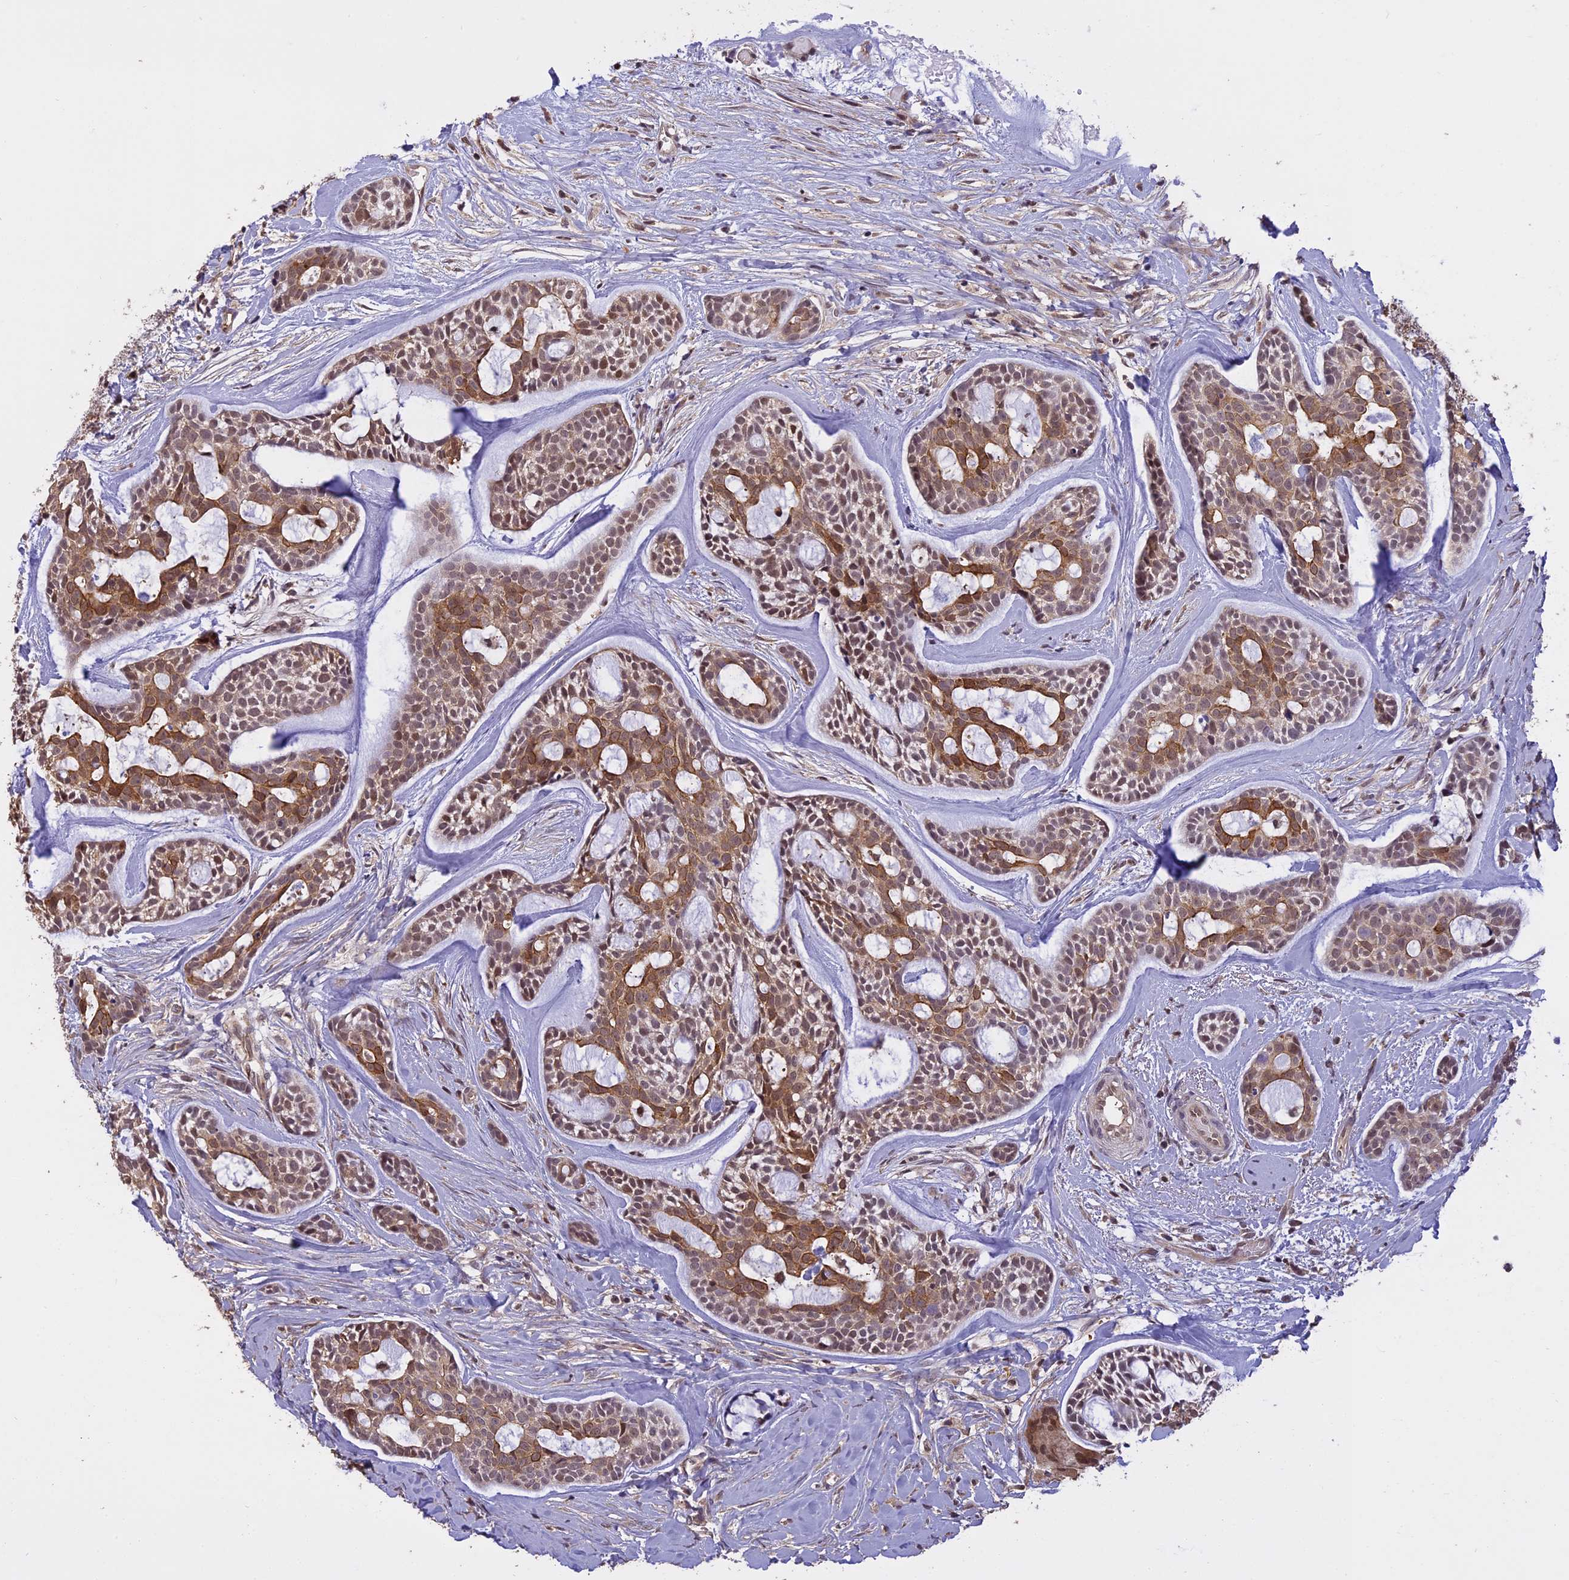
{"staining": {"intensity": "moderate", "quantity": ">75%", "location": "cytoplasmic/membranous,nuclear"}, "tissue": "head and neck cancer", "cell_type": "Tumor cells", "image_type": "cancer", "snomed": [{"axis": "morphology", "description": "Normal tissue, NOS"}, {"axis": "morphology", "description": "Adenocarcinoma, NOS"}, {"axis": "topography", "description": "Subcutis"}, {"axis": "topography", "description": "Nasopharynx"}, {"axis": "topography", "description": "Head-Neck"}], "caption": "Tumor cells show moderate cytoplasmic/membranous and nuclear positivity in about >75% of cells in head and neck cancer.", "gene": "TIGD7", "patient": {"sex": "female", "age": 73}}